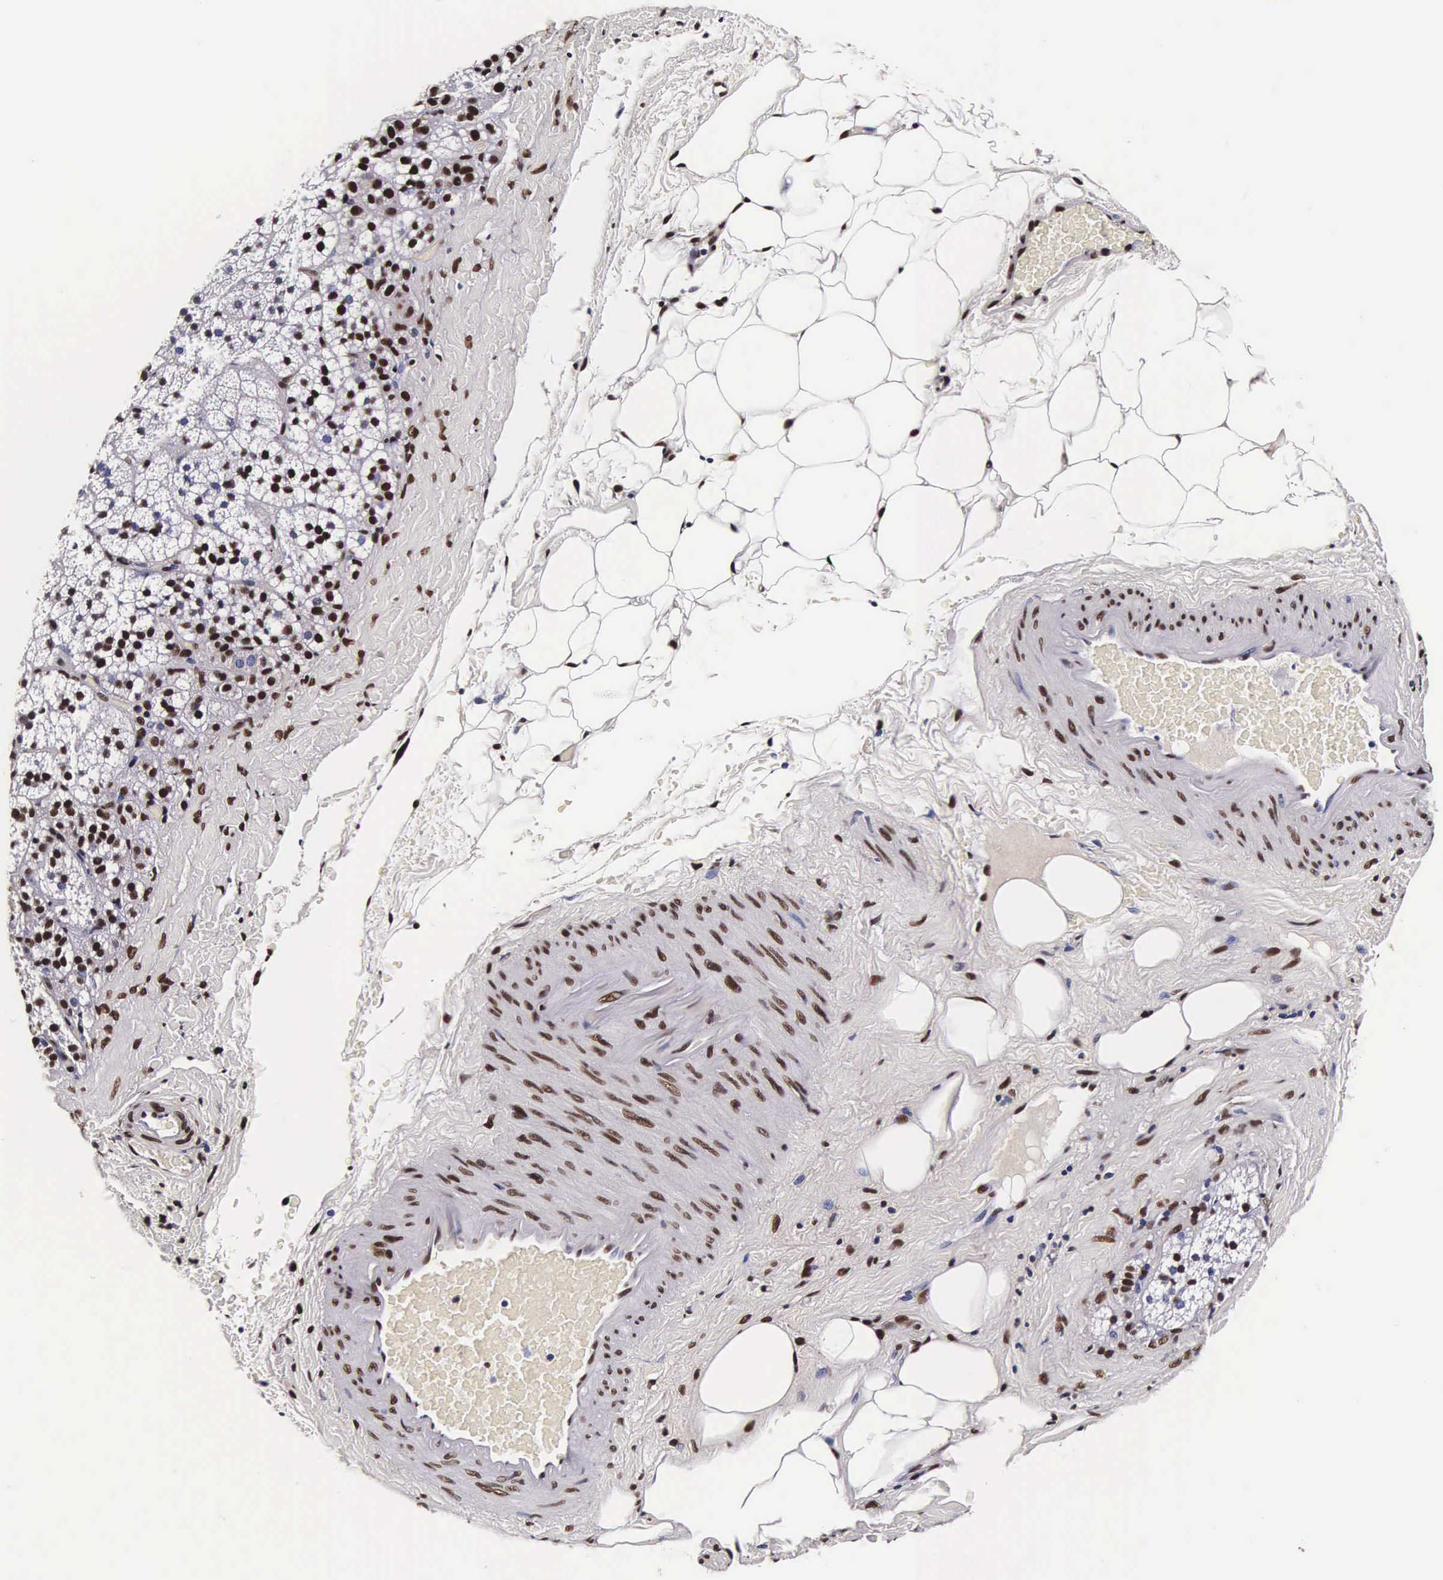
{"staining": {"intensity": "moderate", "quantity": "25%-75%", "location": "nuclear"}, "tissue": "adrenal gland", "cell_type": "Glandular cells", "image_type": "normal", "snomed": [{"axis": "morphology", "description": "Normal tissue, NOS"}, {"axis": "topography", "description": "Adrenal gland"}], "caption": "A high-resolution photomicrograph shows immunohistochemistry staining of benign adrenal gland, which exhibits moderate nuclear staining in approximately 25%-75% of glandular cells. (Stains: DAB (3,3'-diaminobenzidine) in brown, nuclei in blue, Microscopy: brightfield microscopy at high magnification).", "gene": "BCL2L2", "patient": {"sex": "male", "age": 53}}